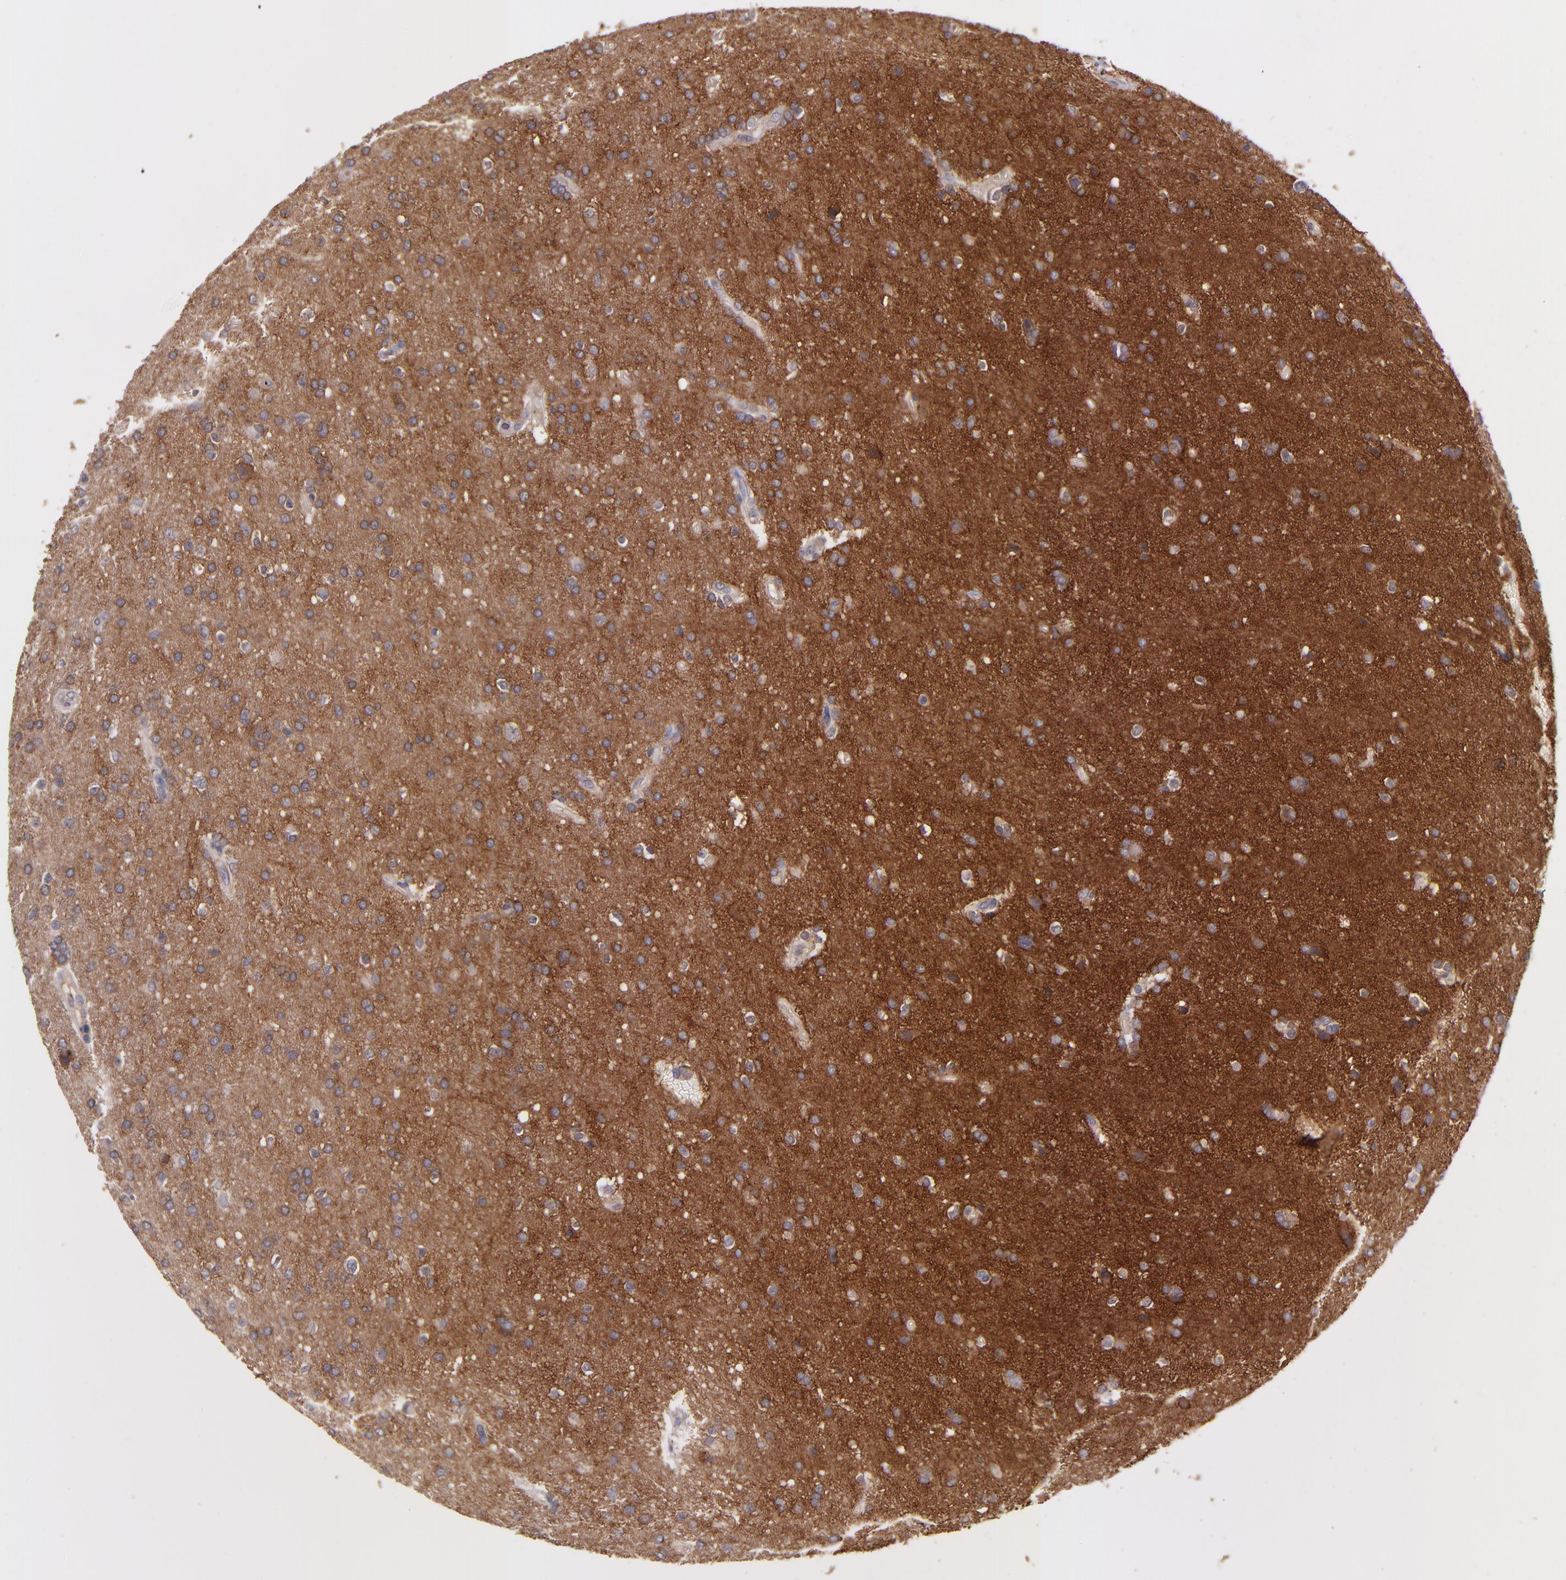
{"staining": {"intensity": "moderate", "quantity": ">75%", "location": "cytoplasmic/membranous"}, "tissue": "glioma", "cell_type": "Tumor cells", "image_type": "cancer", "snomed": [{"axis": "morphology", "description": "Glioma, malignant, High grade"}, {"axis": "topography", "description": "Brain"}], "caption": "Moderate cytoplasmic/membranous staining for a protein is present in about >75% of tumor cells of high-grade glioma (malignant) using immunohistochemistry.", "gene": "GNAZ", "patient": {"sex": "male", "age": 33}}